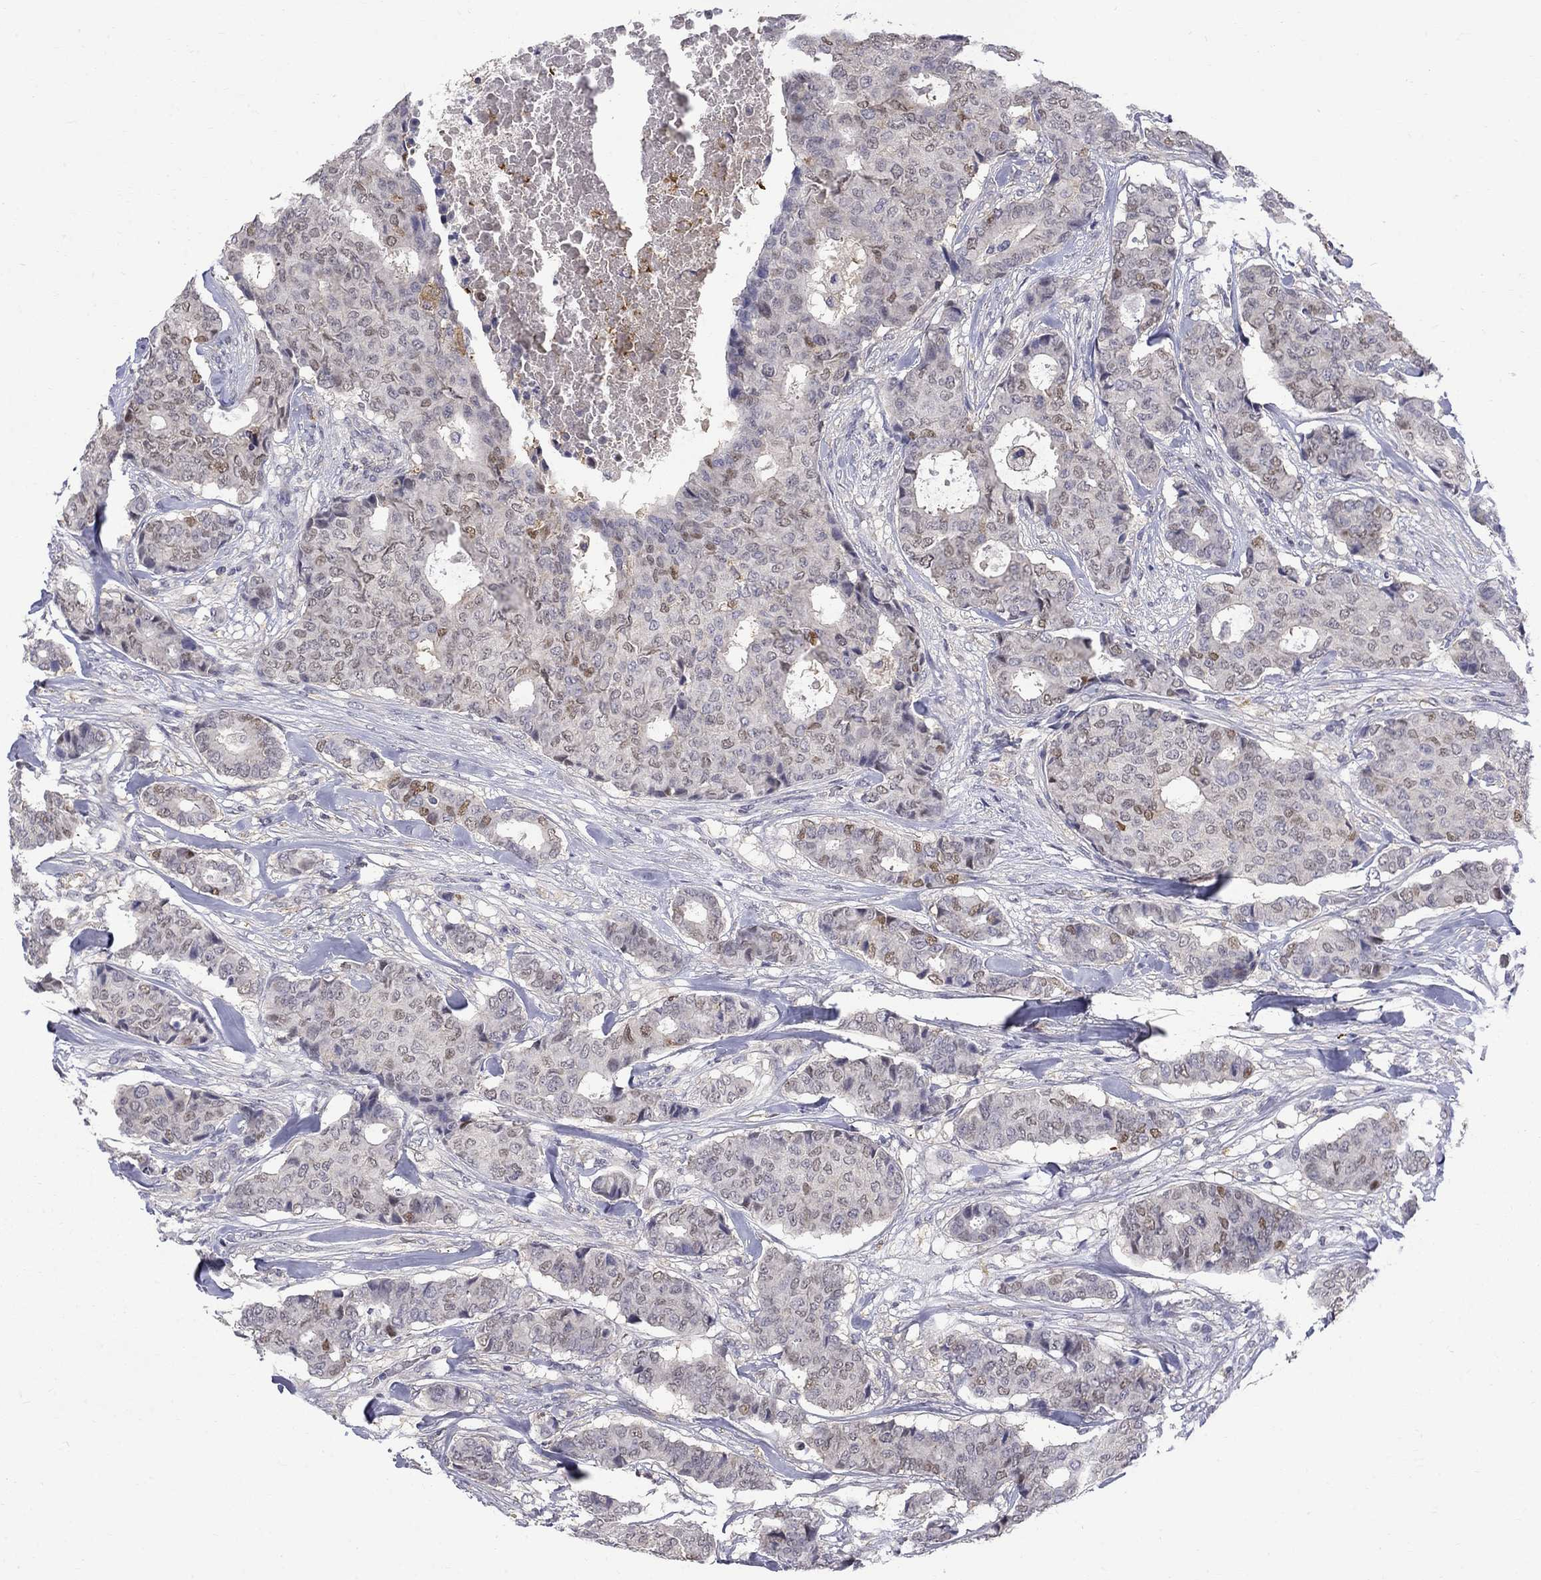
{"staining": {"intensity": "moderate", "quantity": "<25%", "location": "nuclear"}, "tissue": "breast cancer", "cell_type": "Tumor cells", "image_type": "cancer", "snomed": [{"axis": "morphology", "description": "Duct carcinoma"}, {"axis": "topography", "description": "Breast"}], "caption": "Moderate nuclear expression is present in about <25% of tumor cells in infiltrating ductal carcinoma (breast).", "gene": "PCBP3", "patient": {"sex": "female", "age": 75}}